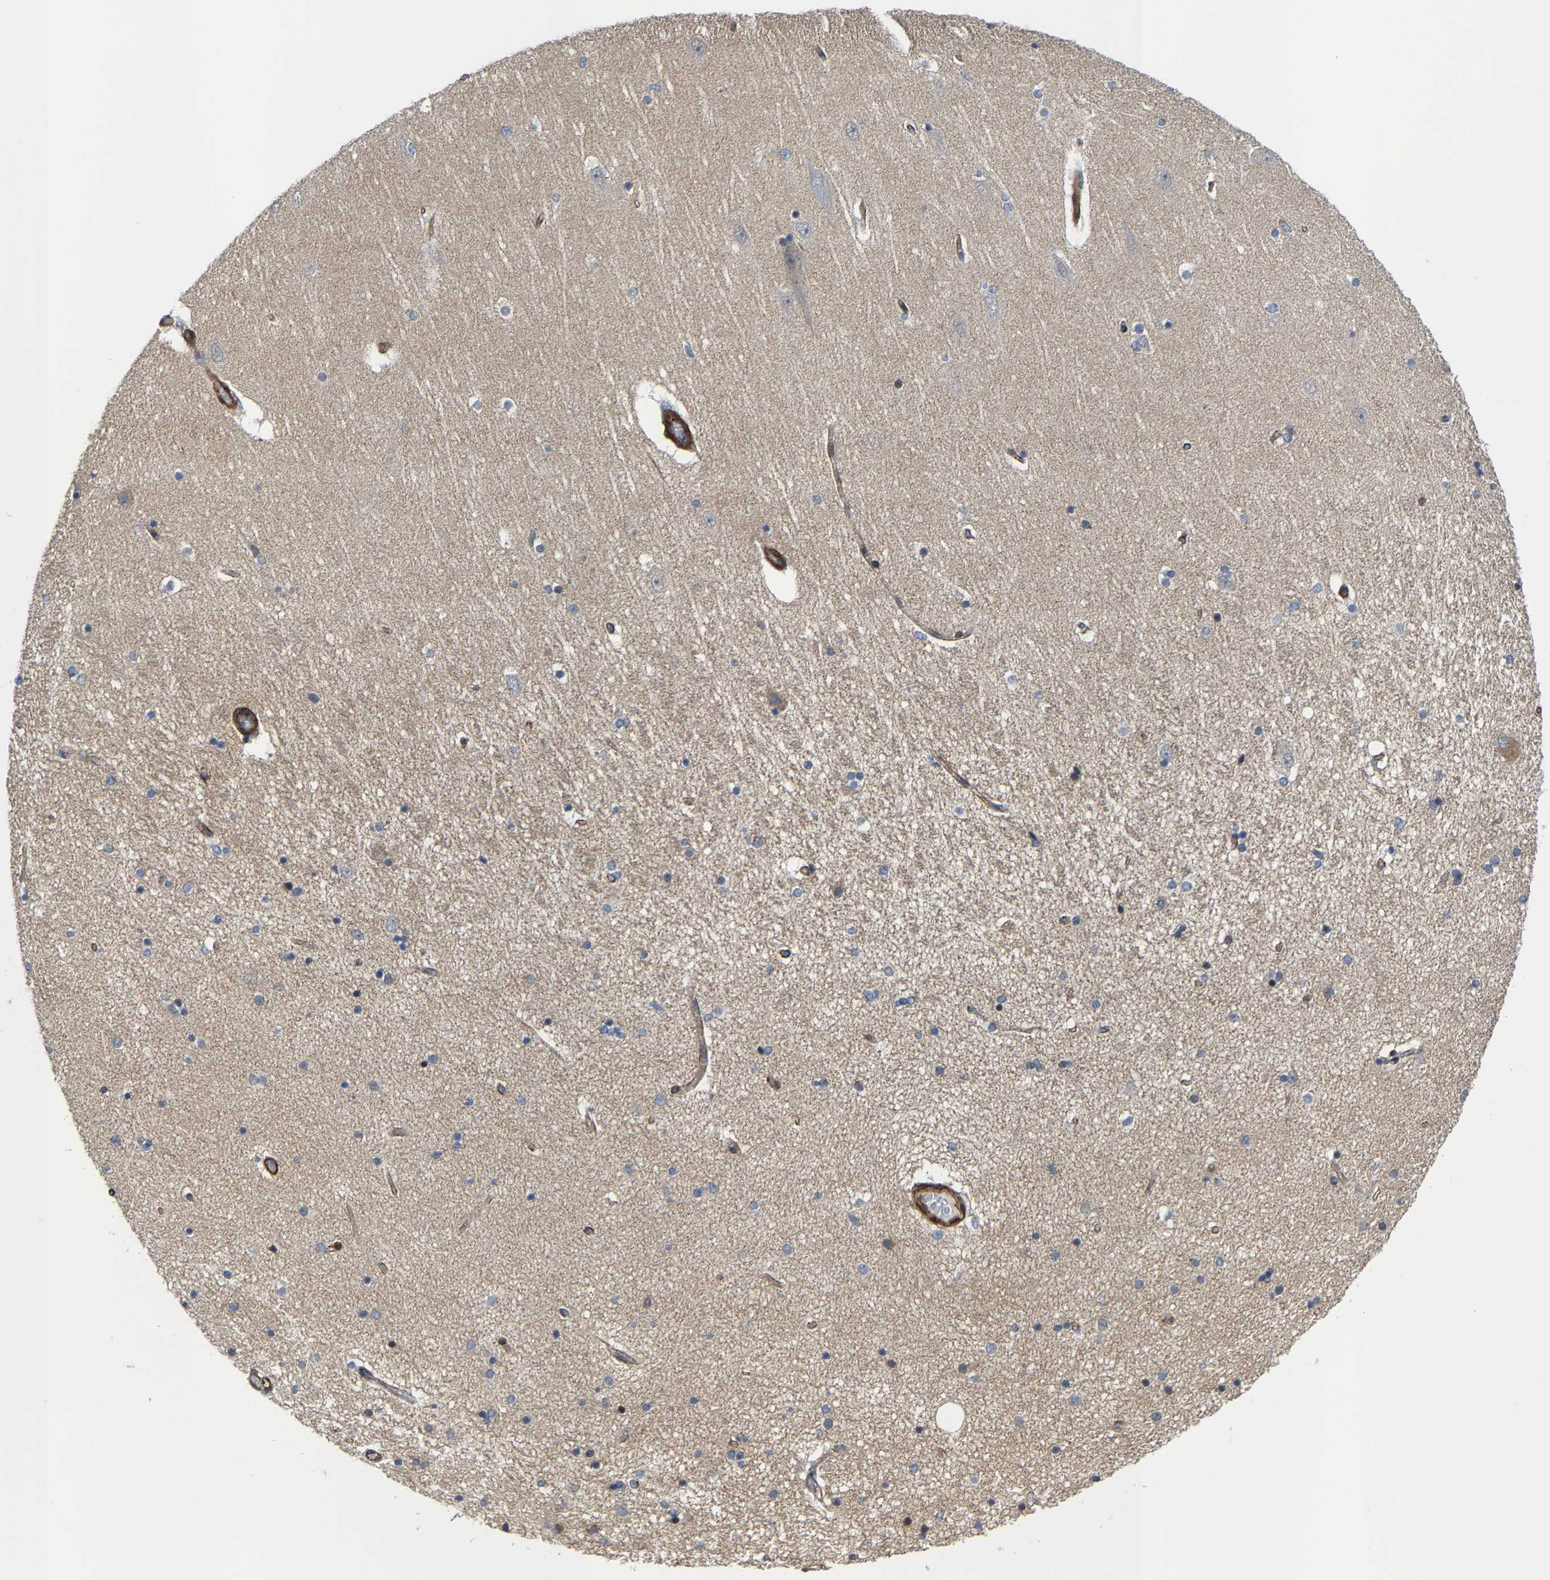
{"staining": {"intensity": "negative", "quantity": "none", "location": "none"}, "tissue": "hippocampus", "cell_type": "Glial cells", "image_type": "normal", "snomed": [{"axis": "morphology", "description": "Normal tissue, NOS"}, {"axis": "topography", "description": "Hippocampus"}], "caption": "IHC of benign human hippocampus shows no expression in glial cells. (DAB (3,3'-diaminobenzidine) immunohistochemistry (IHC) with hematoxylin counter stain).", "gene": "TGFB1I1", "patient": {"sex": "female", "age": 54}}